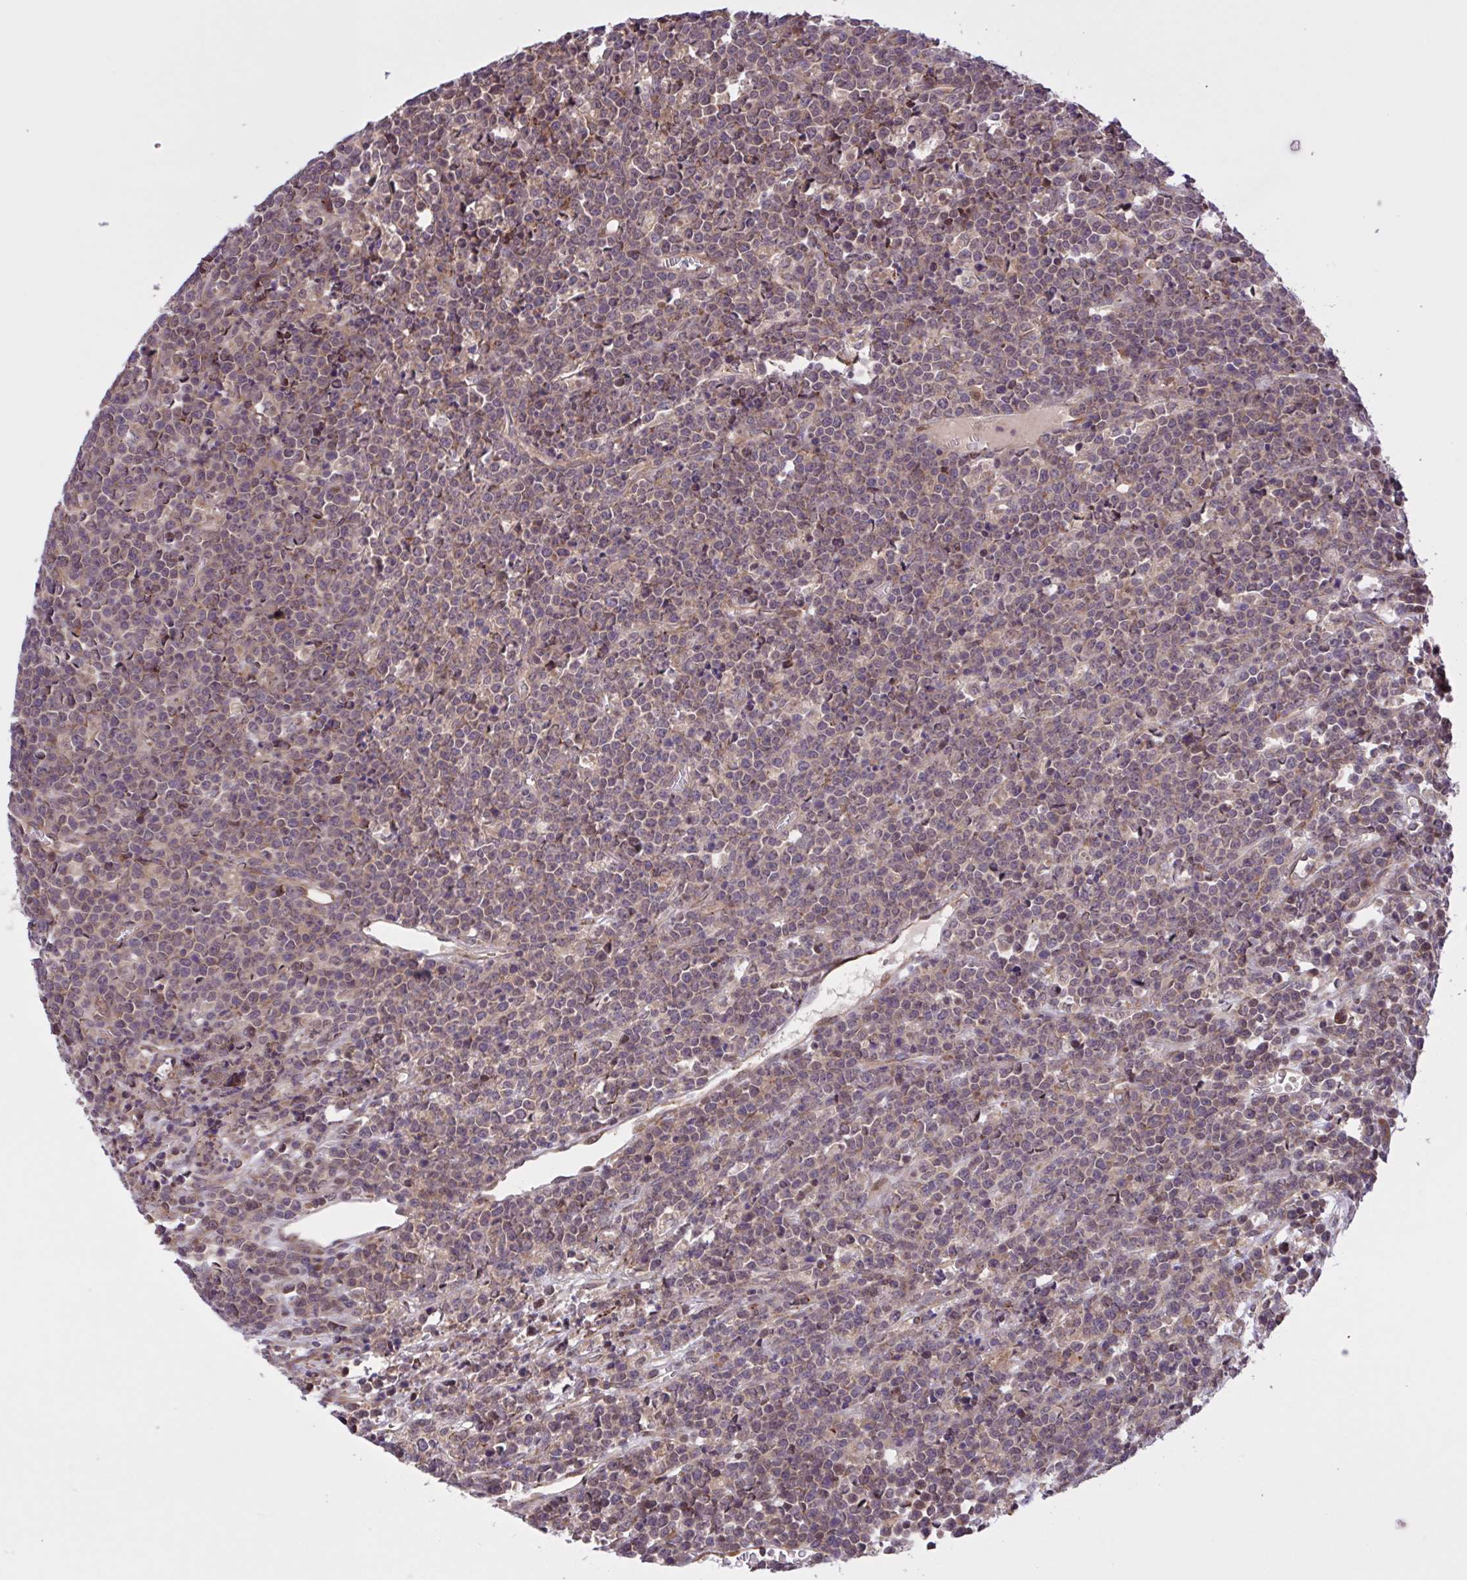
{"staining": {"intensity": "negative", "quantity": "none", "location": "none"}, "tissue": "lymphoma", "cell_type": "Tumor cells", "image_type": "cancer", "snomed": [{"axis": "morphology", "description": "Malignant lymphoma, non-Hodgkin's type, High grade"}, {"axis": "topography", "description": "Ovary"}], "caption": "Tumor cells are negative for brown protein staining in malignant lymphoma, non-Hodgkin's type (high-grade).", "gene": "INTS10", "patient": {"sex": "female", "age": 56}}